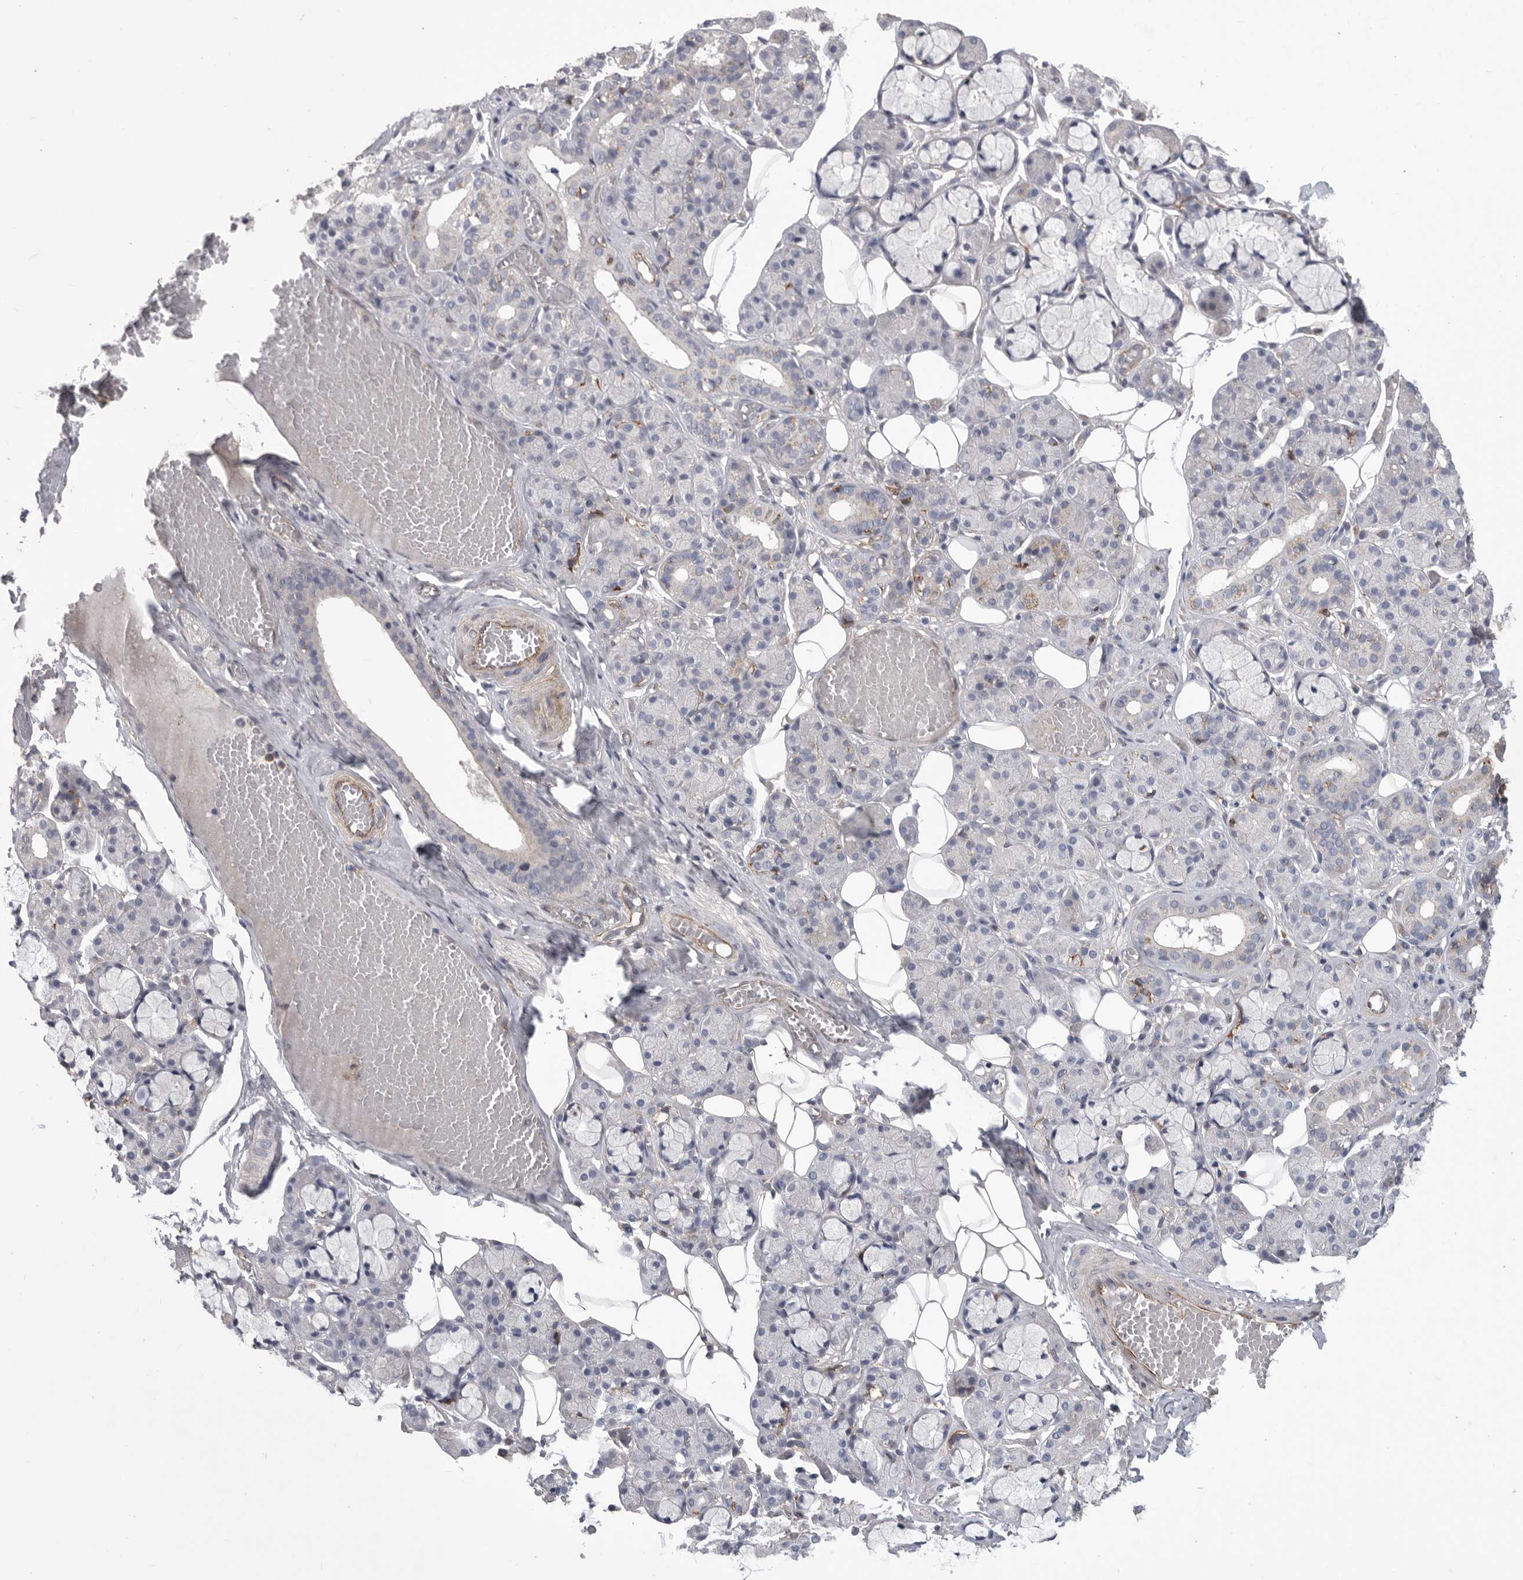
{"staining": {"intensity": "weak", "quantity": "<25%", "location": "cytoplasmic/membranous"}, "tissue": "salivary gland", "cell_type": "Glandular cells", "image_type": "normal", "snomed": [{"axis": "morphology", "description": "Normal tissue, NOS"}, {"axis": "topography", "description": "Salivary gland"}], "caption": "Glandular cells are negative for brown protein staining in unremarkable salivary gland. (DAB IHC, high magnification).", "gene": "SIGLEC10", "patient": {"sex": "male", "age": 63}}